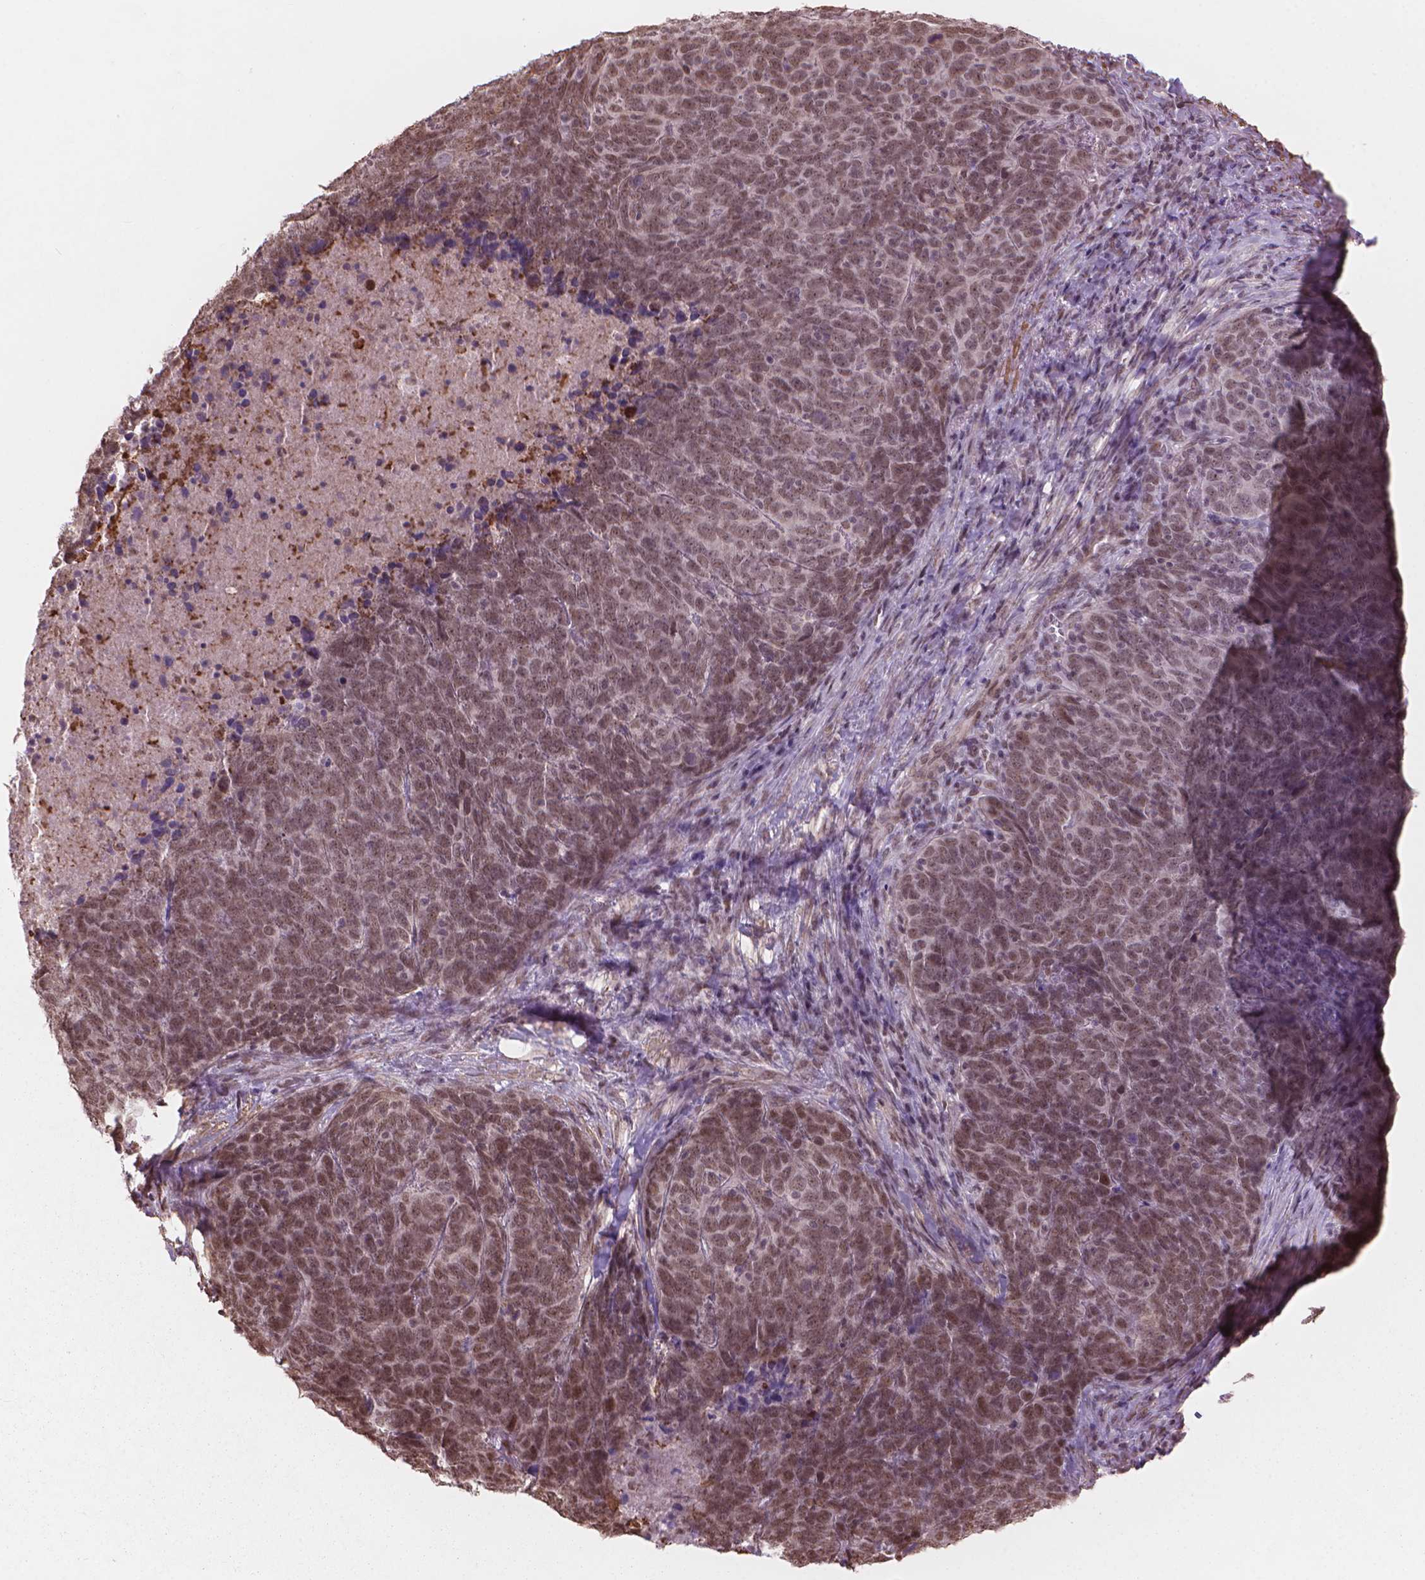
{"staining": {"intensity": "weak", "quantity": "25%-75%", "location": "nuclear"}, "tissue": "skin cancer", "cell_type": "Tumor cells", "image_type": "cancer", "snomed": [{"axis": "morphology", "description": "Squamous cell carcinoma, NOS"}, {"axis": "topography", "description": "Skin"}, {"axis": "topography", "description": "Anal"}], "caption": "Immunohistochemistry micrograph of neoplastic tissue: squamous cell carcinoma (skin) stained using IHC displays low levels of weak protein expression localized specifically in the nuclear of tumor cells, appearing as a nuclear brown color.", "gene": "HOXD4", "patient": {"sex": "female", "age": 51}}